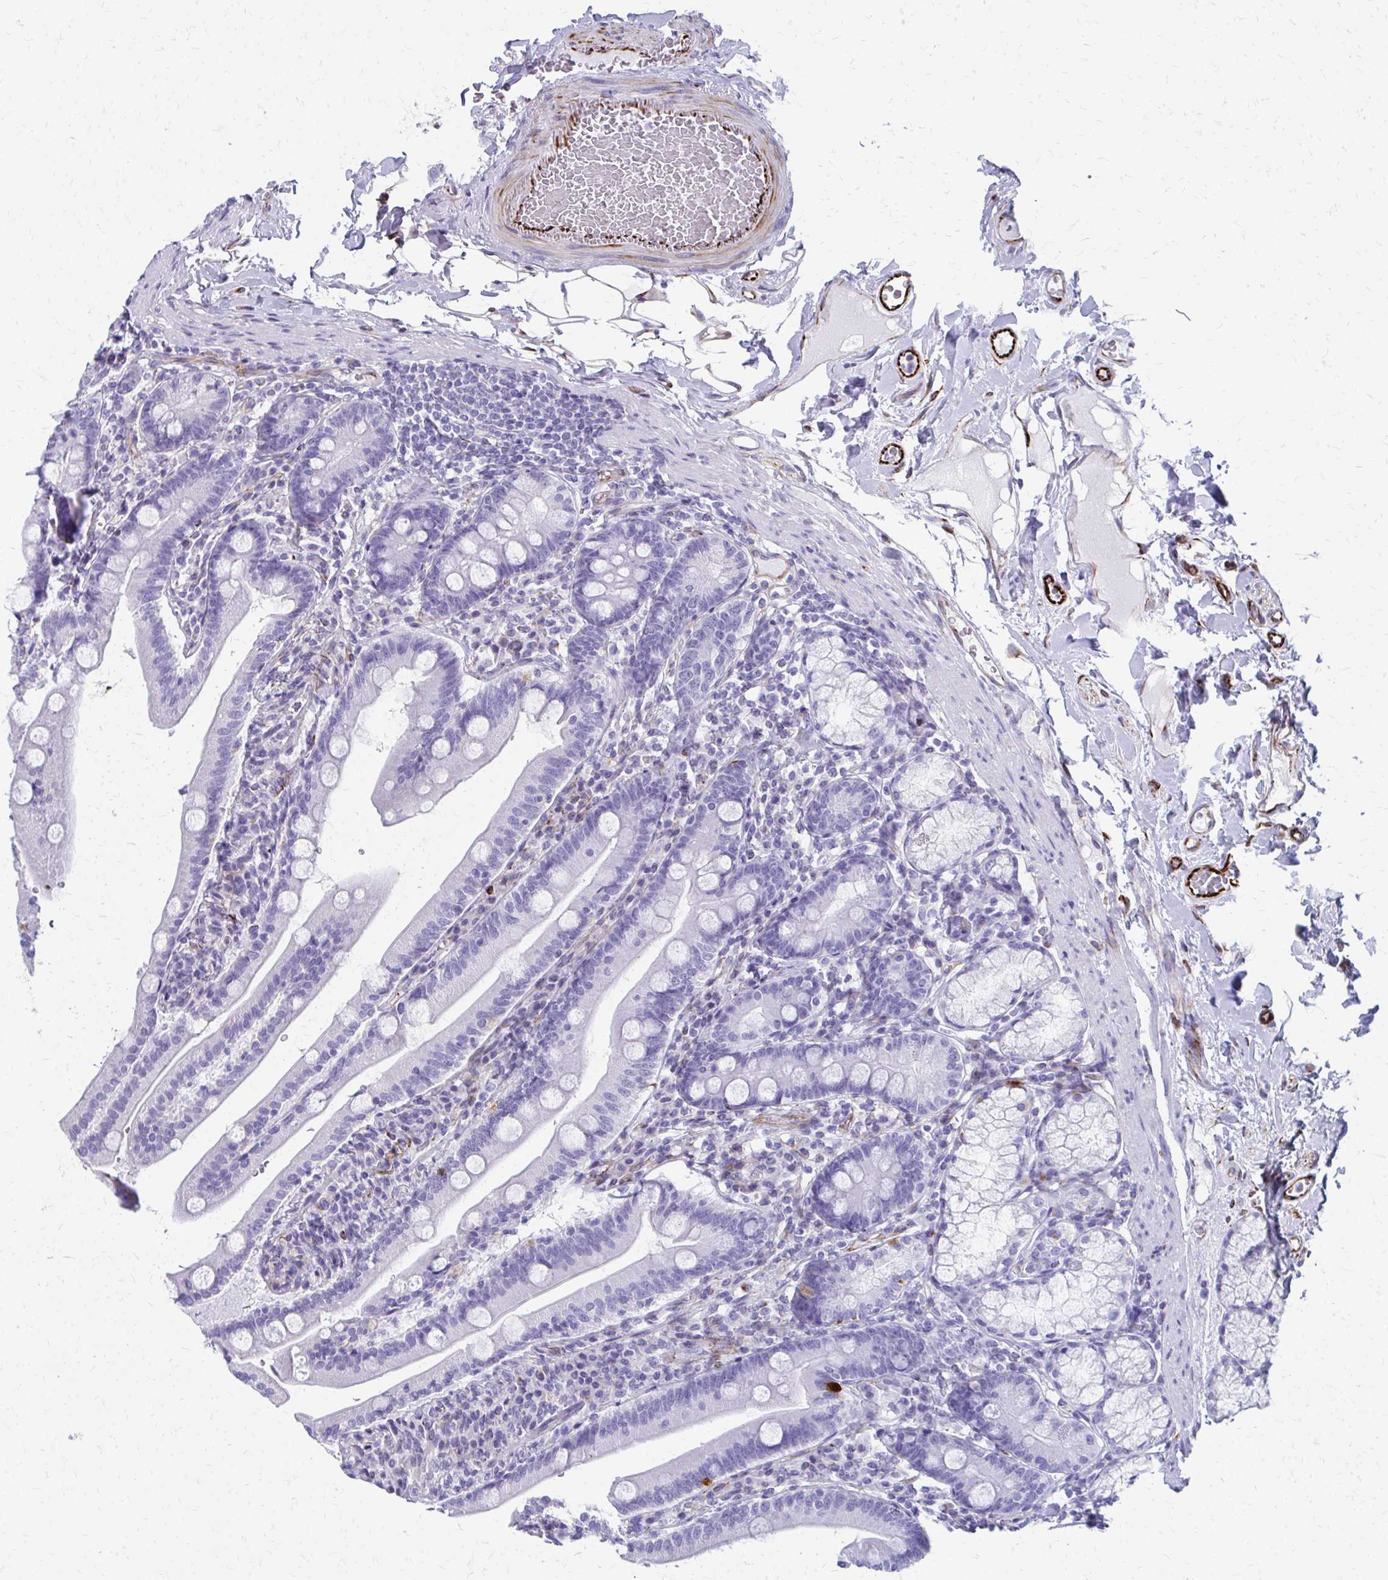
{"staining": {"intensity": "negative", "quantity": "none", "location": "none"}, "tissue": "duodenum", "cell_type": "Glandular cells", "image_type": "normal", "snomed": [{"axis": "morphology", "description": "Normal tissue, NOS"}, {"axis": "topography", "description": "Duodenum"}], "caption": "Glandular cells are negative for protein expression in unremarkable human duodenum. The staining was performed using DAB (3,3'-diaminobenzidine) to visualize the protein expression in brown, while the nuclei were stained in blue with hematoxylin (Magnification: 20x).", "gene": "TRIM6", "patient": {"sex": "female", "age": 67}}